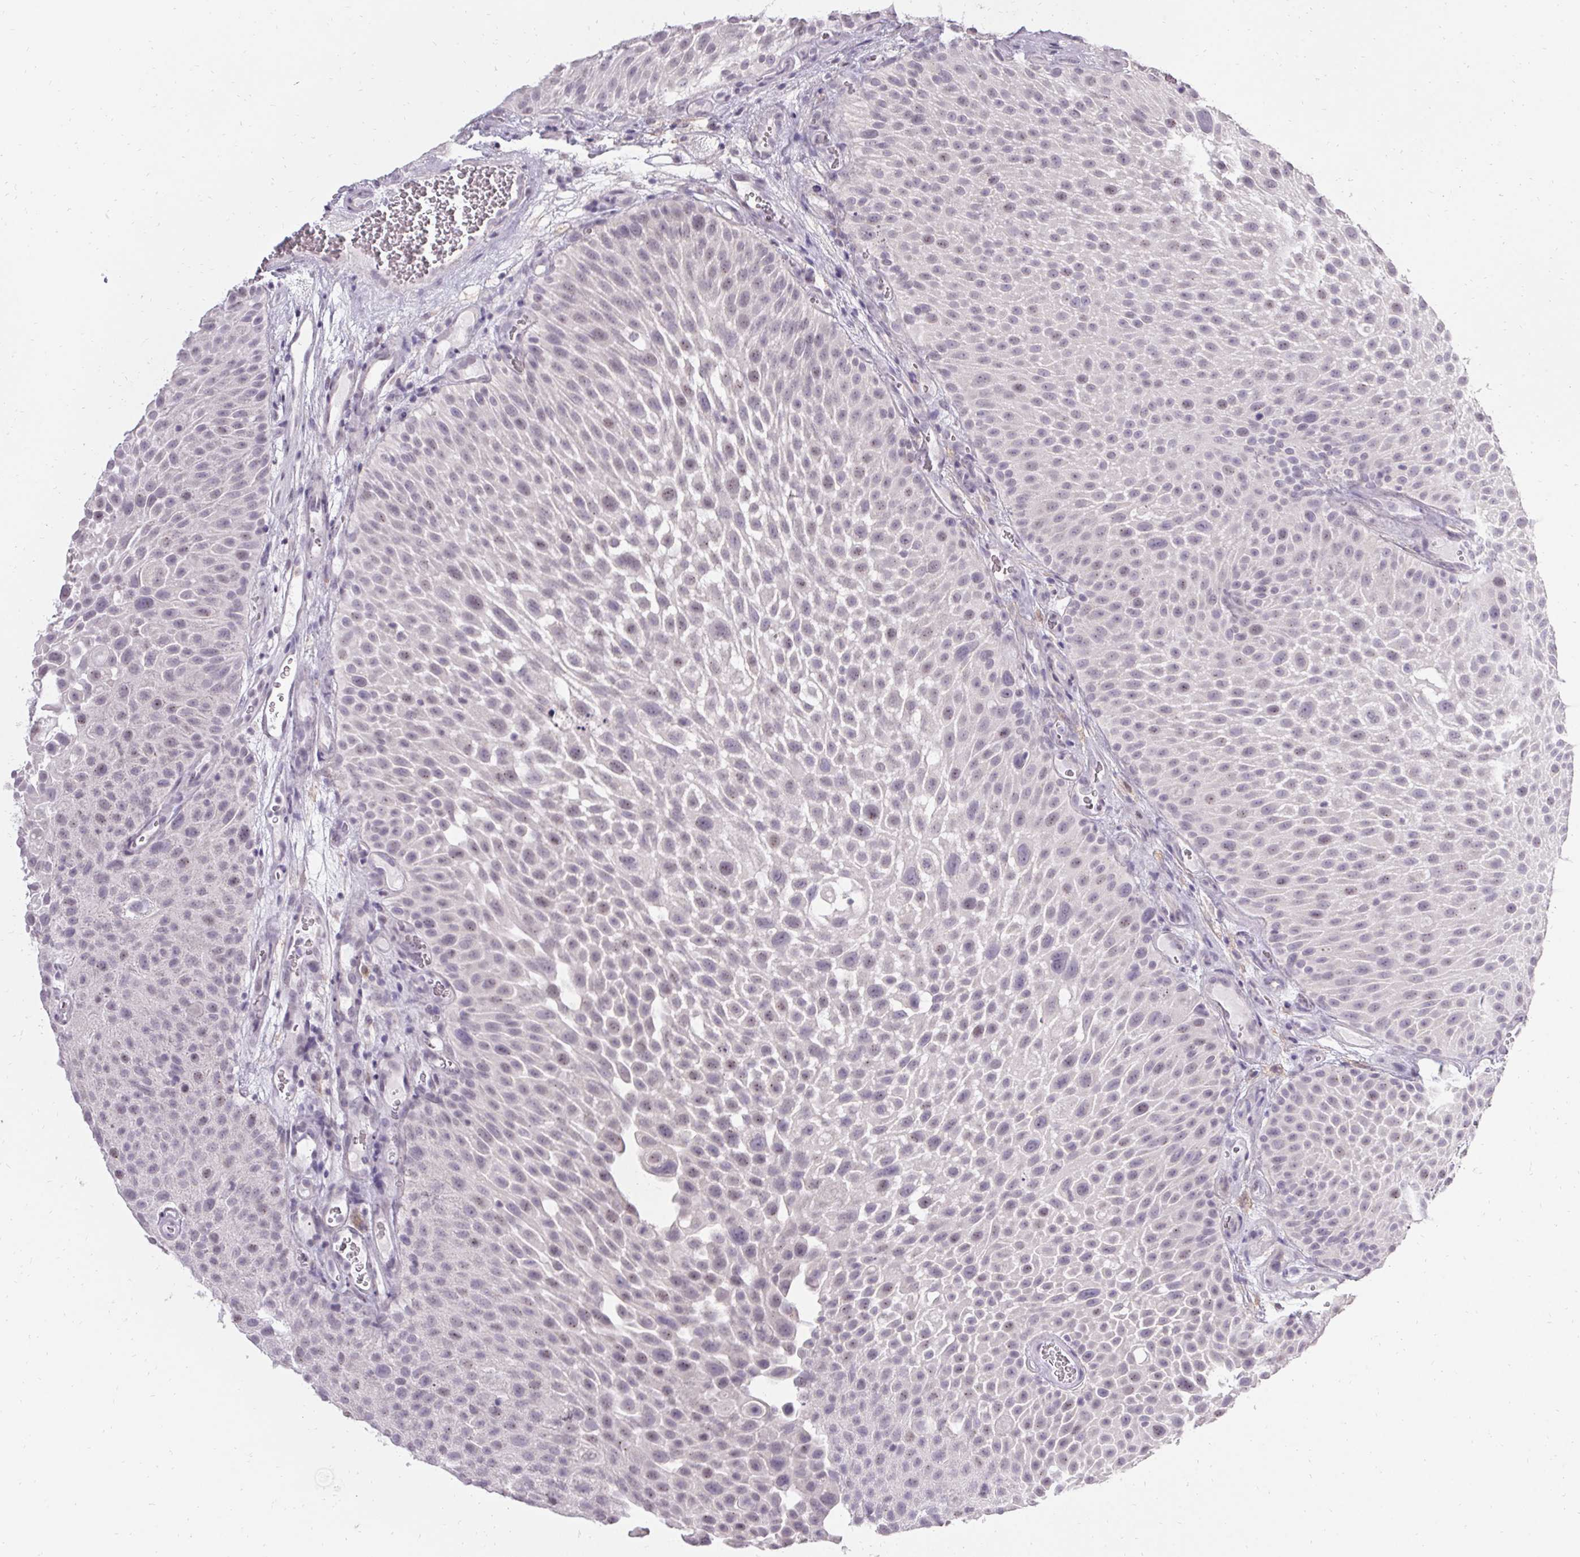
{"staining": {"intensity": "negative", "quantity": "none", "location": "none"}, "tissue": "urothelial cancer", "cell_type": "Tumor cells", "image_type": "cancer", "snomed": [{"axis": "morphology", "description": "Urothelial carcinoma, Low grade"}, {"axis": "topography", "description": "Urinary bladder"}], "caption": "A photomicrograph of human urothelial cancer is negative for staining in tumor cells.", "gene": "PMEL", "patient": {"sex": "male", "age": 72}}